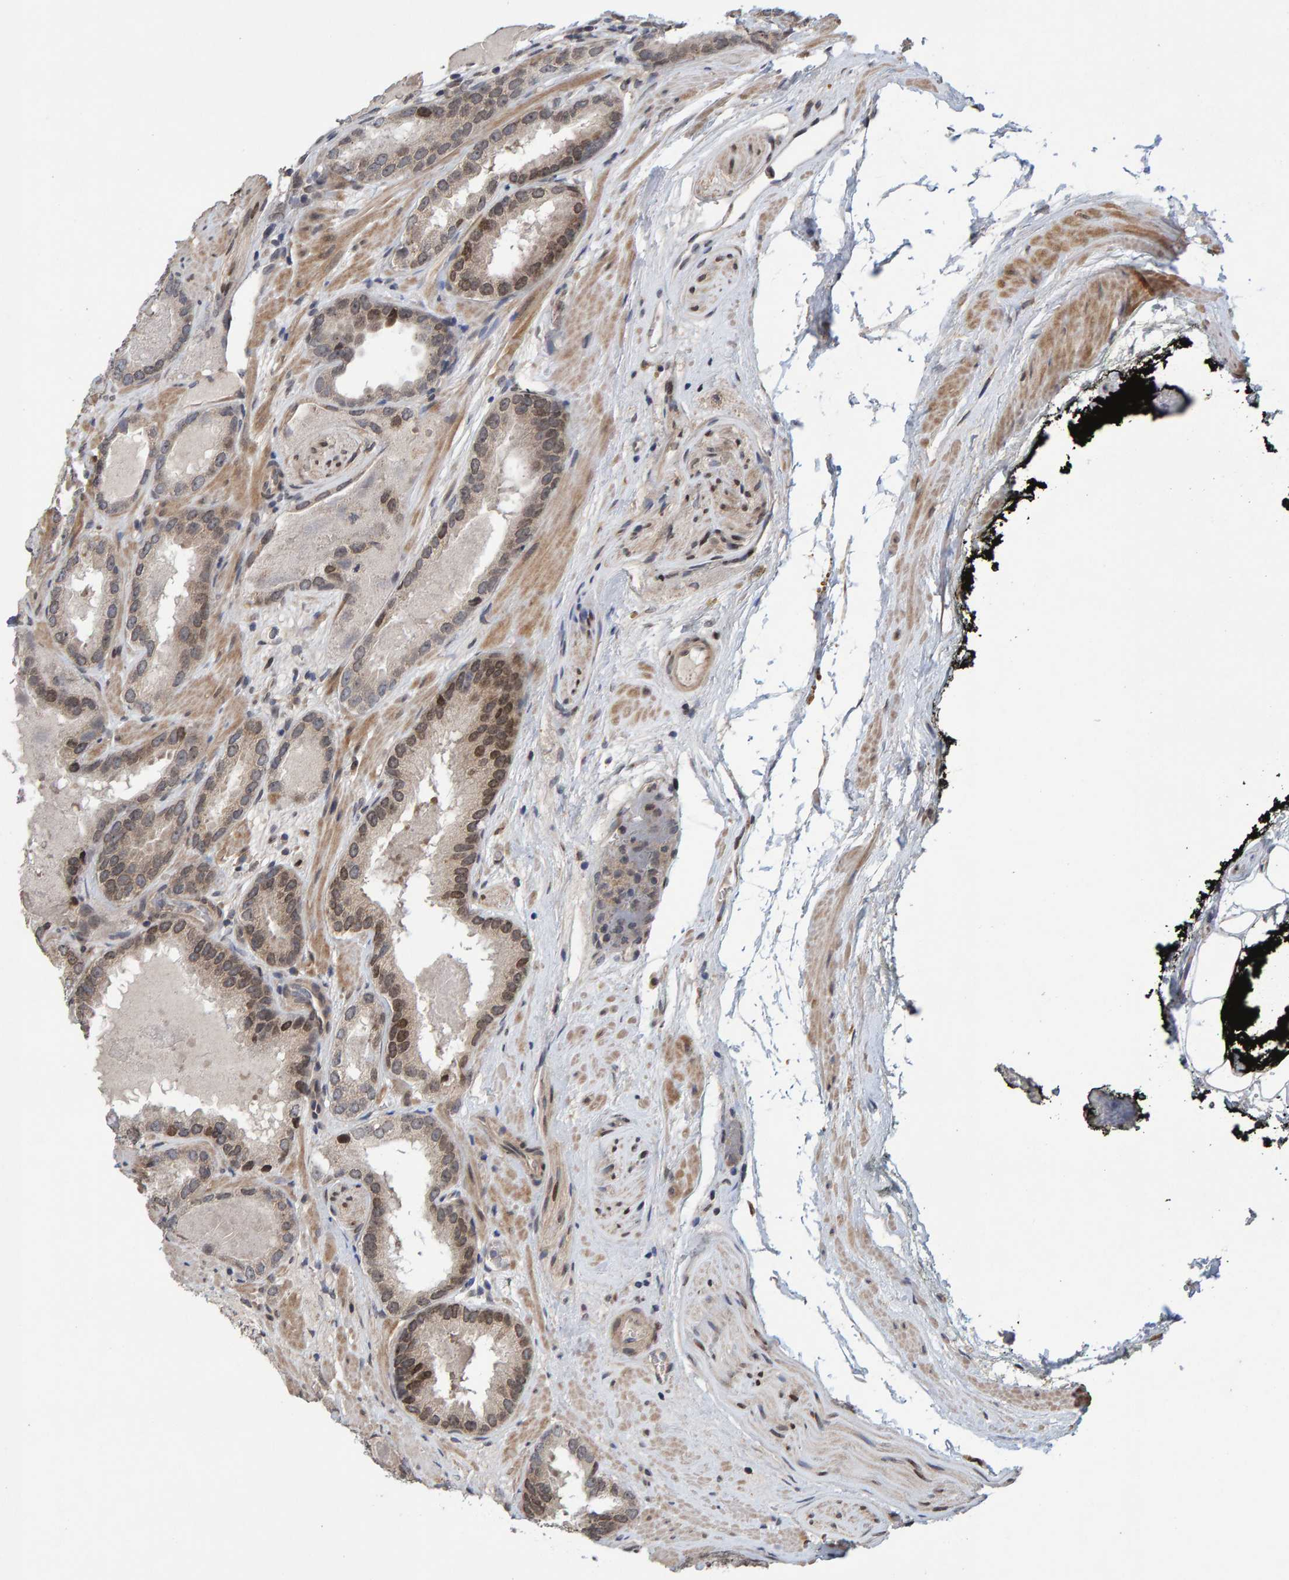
{"staining": {"intensity": "weak", "quantity": "25%-75%", "location": "cytoplasmic/membranous,nuclear"}, "tissue": "prostate cancer", "cell_type": "Tumor cells", "image_type": "cancer", "snomed": [{"axis": "morphology", "description": "Adenocarcinoma, Low grade"}, {"axis": "topography", "description": "Prostate"}], "caption": "Immunohistochemical staining of human prostate cancer exhibits low levels of weak cytoplasmic/membranous and nuclear expression in about 25%-75% of tumor cells.", "gene": "GAB2", "patient": {"sex": "male", "age": 51}}